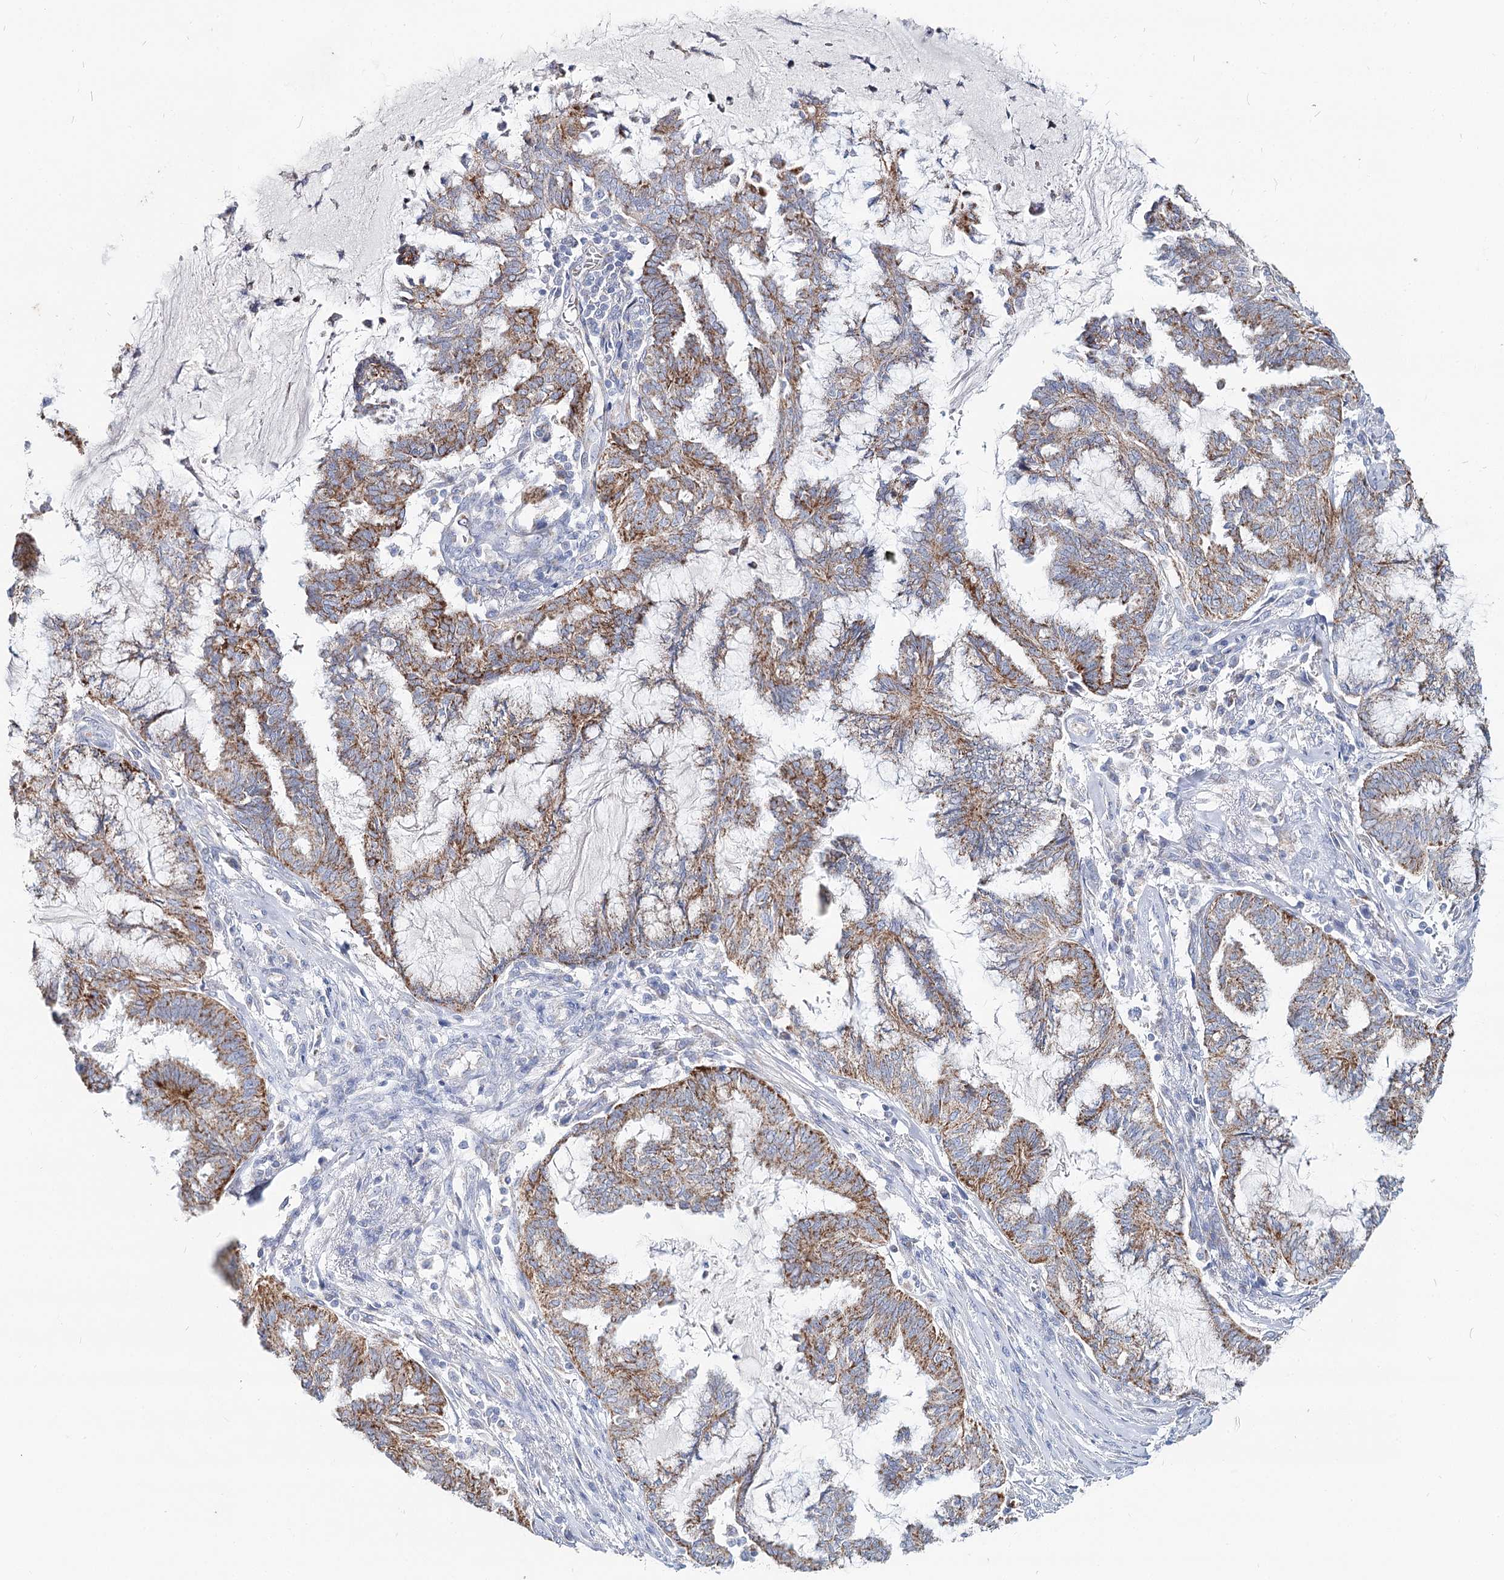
{"staining": {"intensity": "moderate", "quantity": ">75%", "location": "cytoplasmic/membranous"}, "tissue": "endometrial cancer", "cell_type": "Tumor cells", "image_type": "cancer", "snomed": [{"axis": "morphology", "description": "Adenocarcinoma, NOS"}, {"axis": "topography", "description": "Endometrium"}], "caption": "Immunohistochemistry (IHC) of endometrial cancer (adenocarcinoma) reveals medium levels of moderate cytoplasmic/membranous positivity in about >75% of tumor cells.", "gene": "MCCC2", "patient": {"sex": "female", "age": 86}}